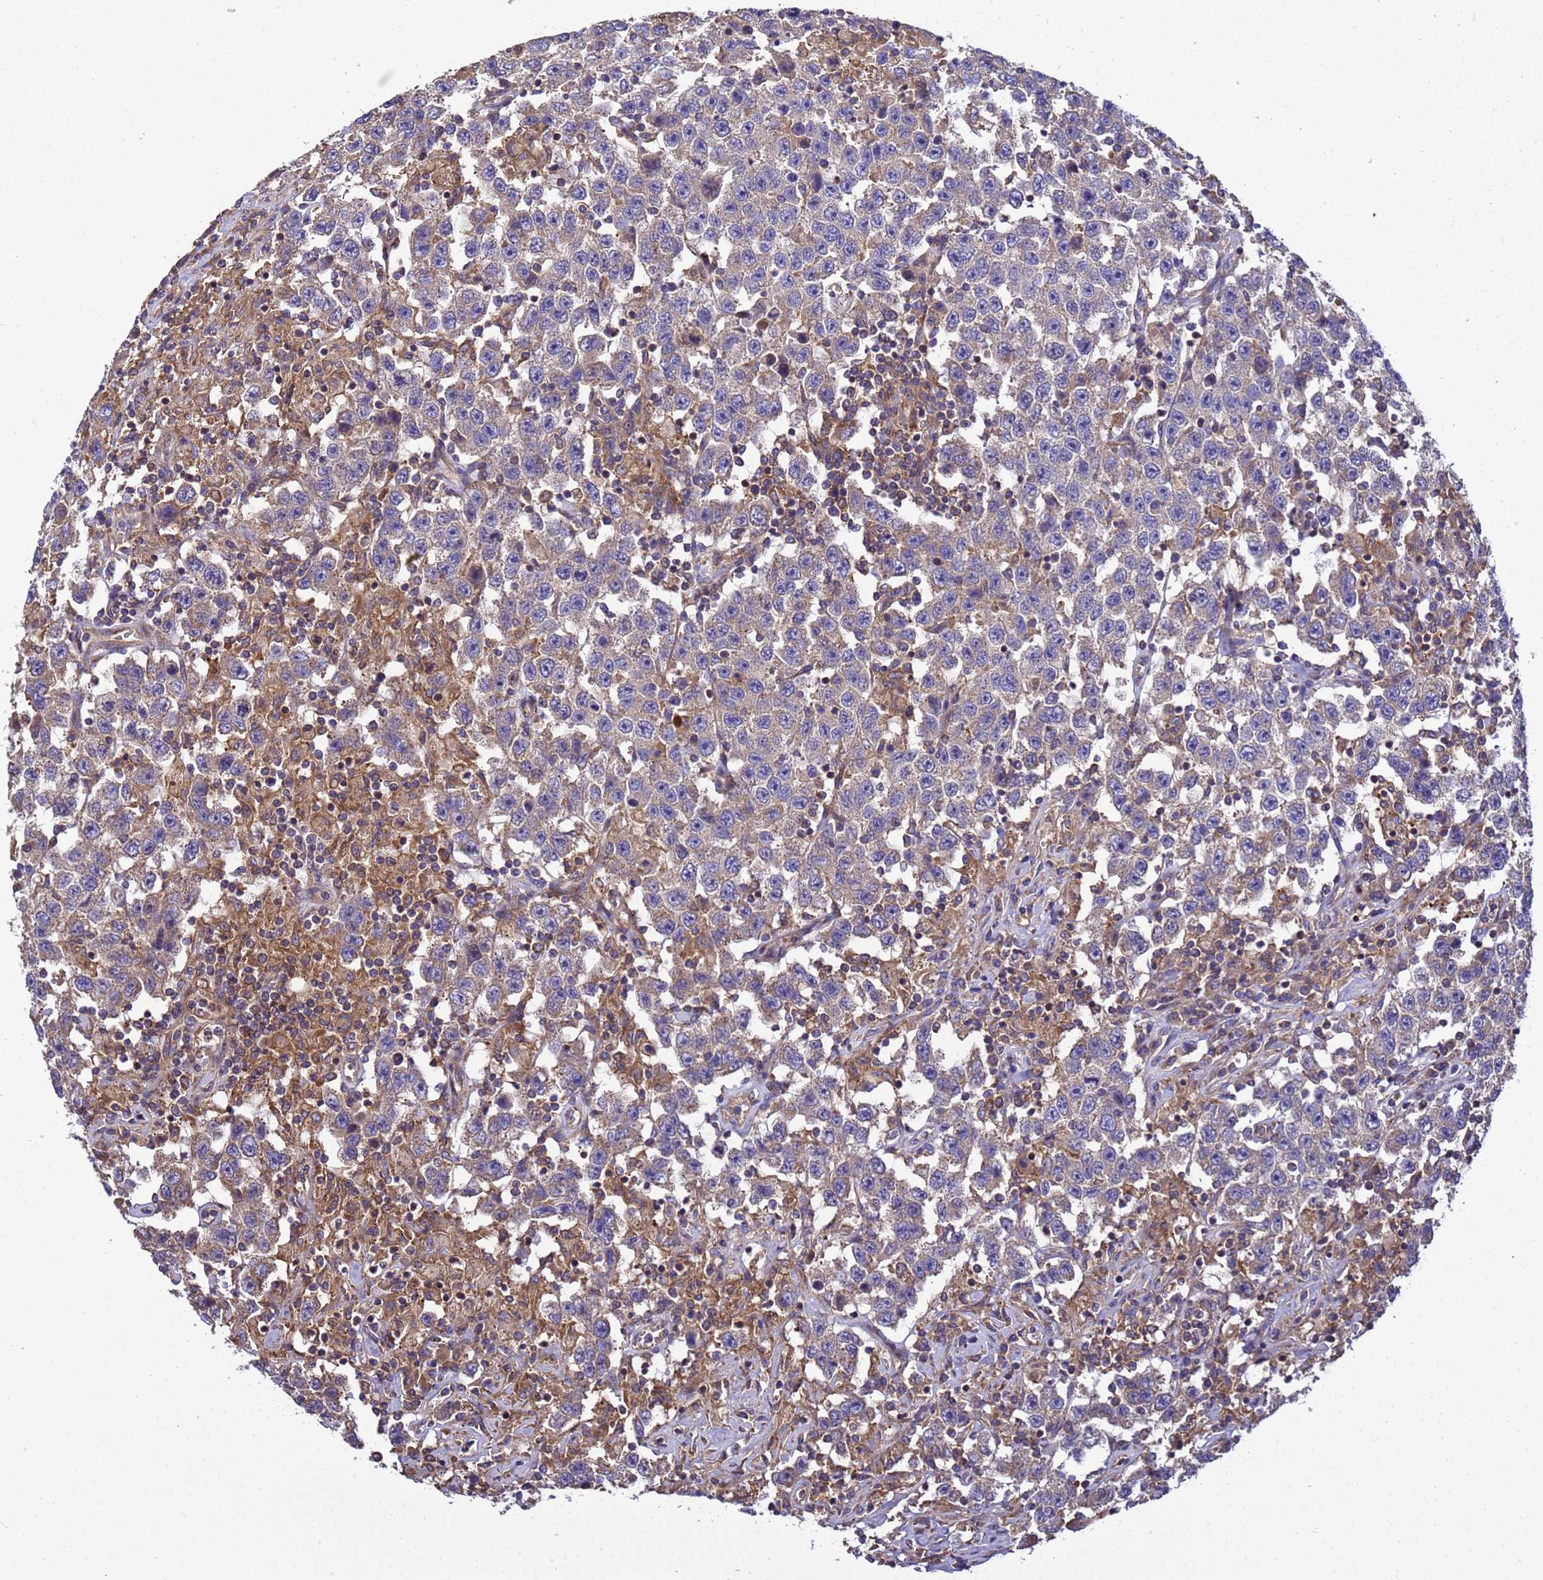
{"staining": {"intensity": "weak", "quantity": "<25%", "location": "cytoplasmic/membranous"}, "tissue": "testis cancer", "cell_type": "Tumor cells", "image_type": "cancer", "snomed": [{"axis": "morphology", "description": "Seminoma, NOS"}, {"axis": "topography", "description": "Testis"}], "caption": "Immunohistochemistry (IHC) image of neoplastic tissue: human testis cancer (seminoma) stained with DAB (3,3'-diaminobenzidine) demonstrates no significant protein expression in tumor cells.", "gene": "BECN1", "patient": {"sex": "male", "age": 41}}